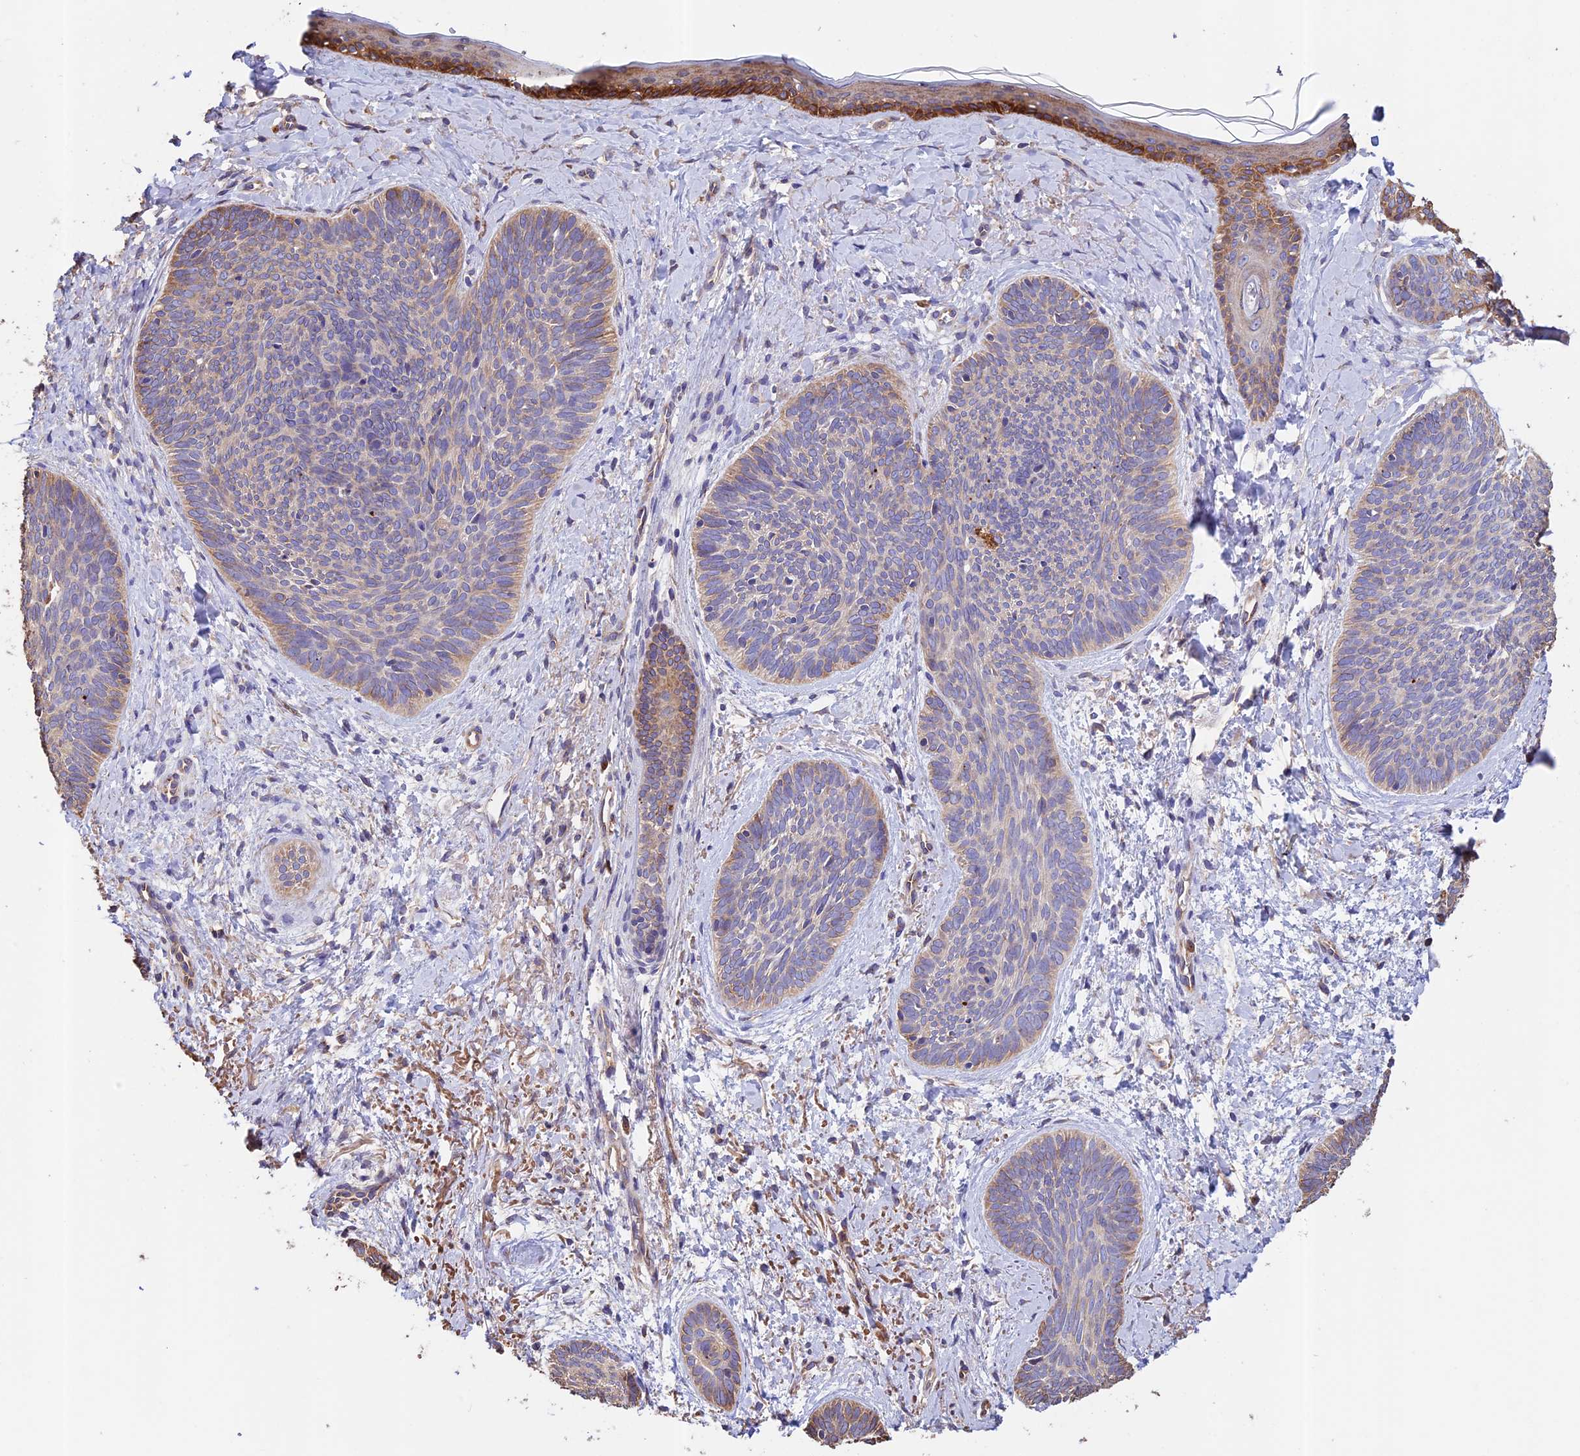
{"staining": {"intensity": "moderate", "quantity": "<25%", "location": "cytoplasmic/membranous"}, "tissue": "skin cancer", "cell_type": "Tumor cells", "image_type": "cancer", "snomed": [{"axis": "morphology", "description": "Basal cell carcinoma"}, {"axis": "topography", "description": "Skin"}], "caption": "IHC (DAB) staining of human basal cell carcinoma (skin) shows moderate cytoplasmic/membranous protein staining in approximately <25% of tumor cells. The protein is shown in brown color, while the nuclei are stained blue.", "gene": "EMC3", "patient": {"sex": "female", "age": 81}}